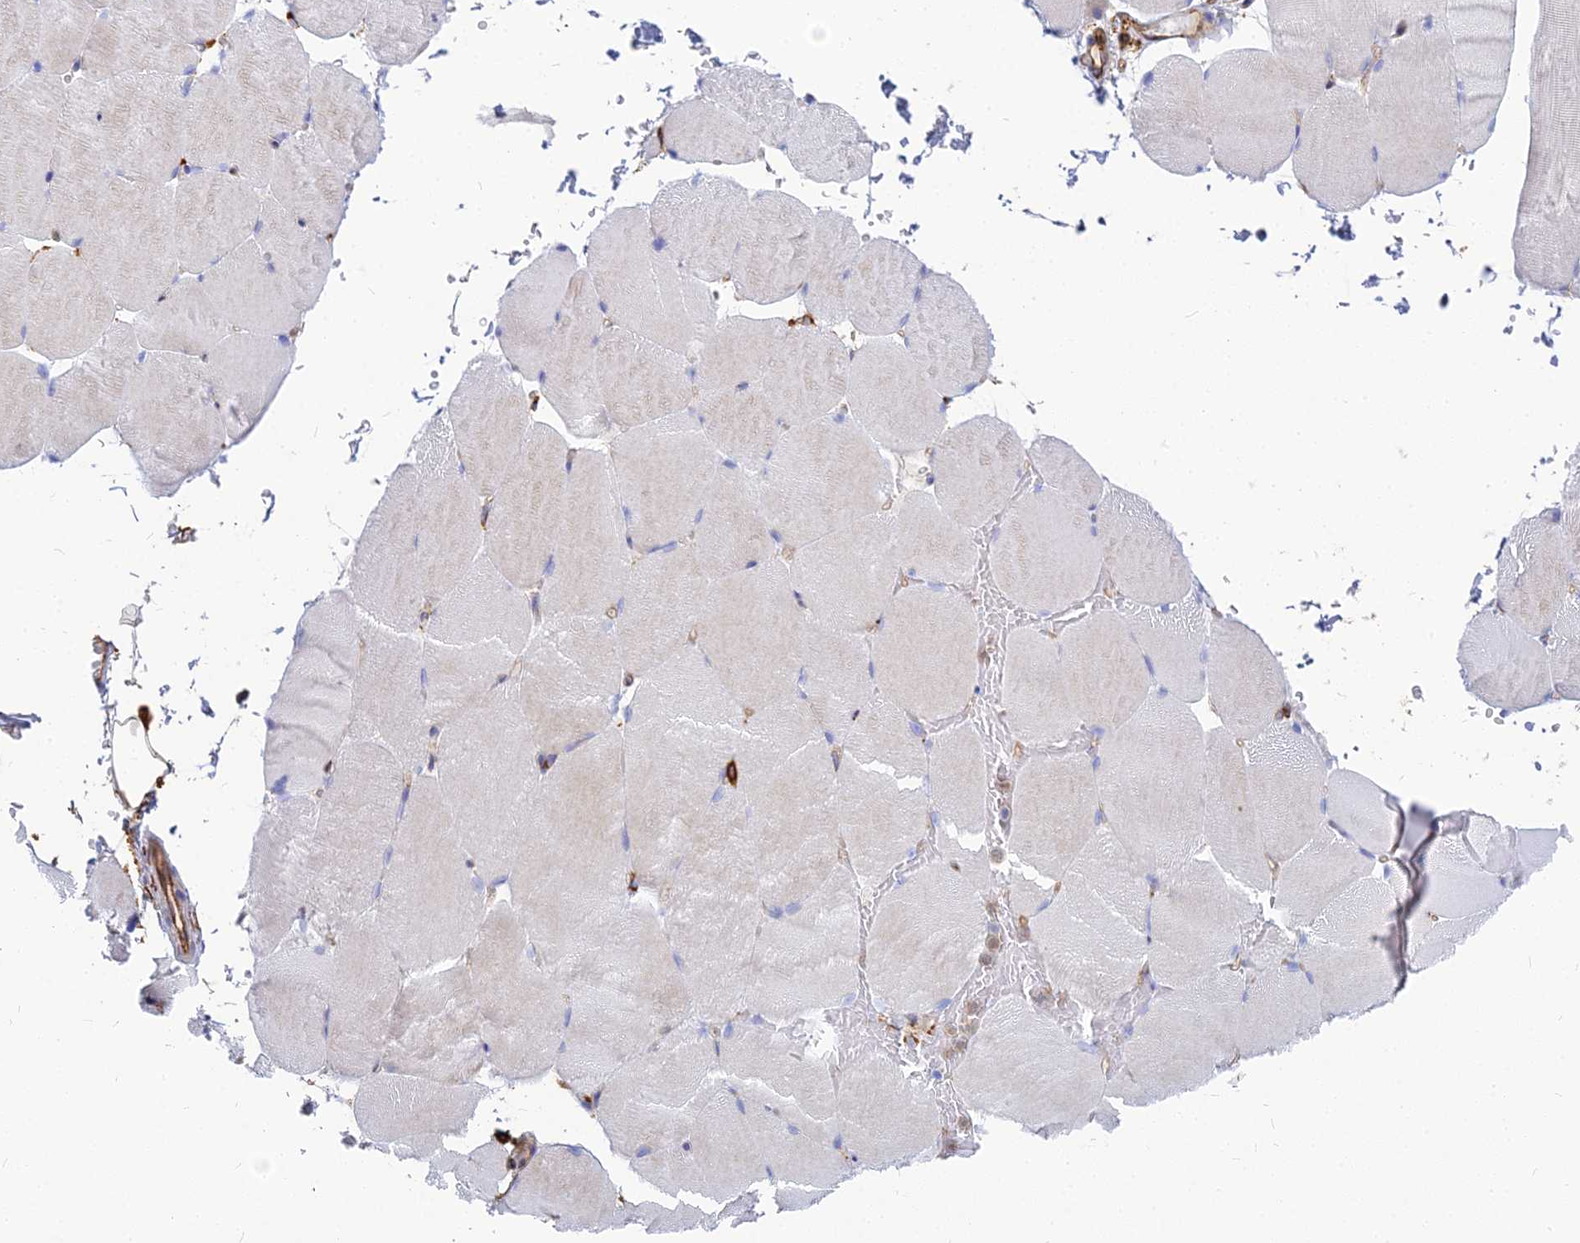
{"staining": {"intensity": "negative", "quantity": "none", "location": "none"}, "tissue": "skeletal muscle", "cell_type": "Myocytes", "image_type": "normal", "snomed": [{"axis": "morphology", "description": "Normal tissue, NOS"}, {"axis": "topography", "description": "Skeletal muscle"}, {"axis": "topography", "description": "Parathyroid gland"}], "caption": "This histopathology image is of normal skeletal muscle stained with immunohistochemistry (IHC) to label a protein in brown with the nuclei are counter-stained blue. There is no positivity in myocytes. (DAB (3,3'-diaminobenzidine) immunohistochemistry (IHC), high magnification).", "gene": "VAT1", "patient": {"sex": "female", "age": 37}}